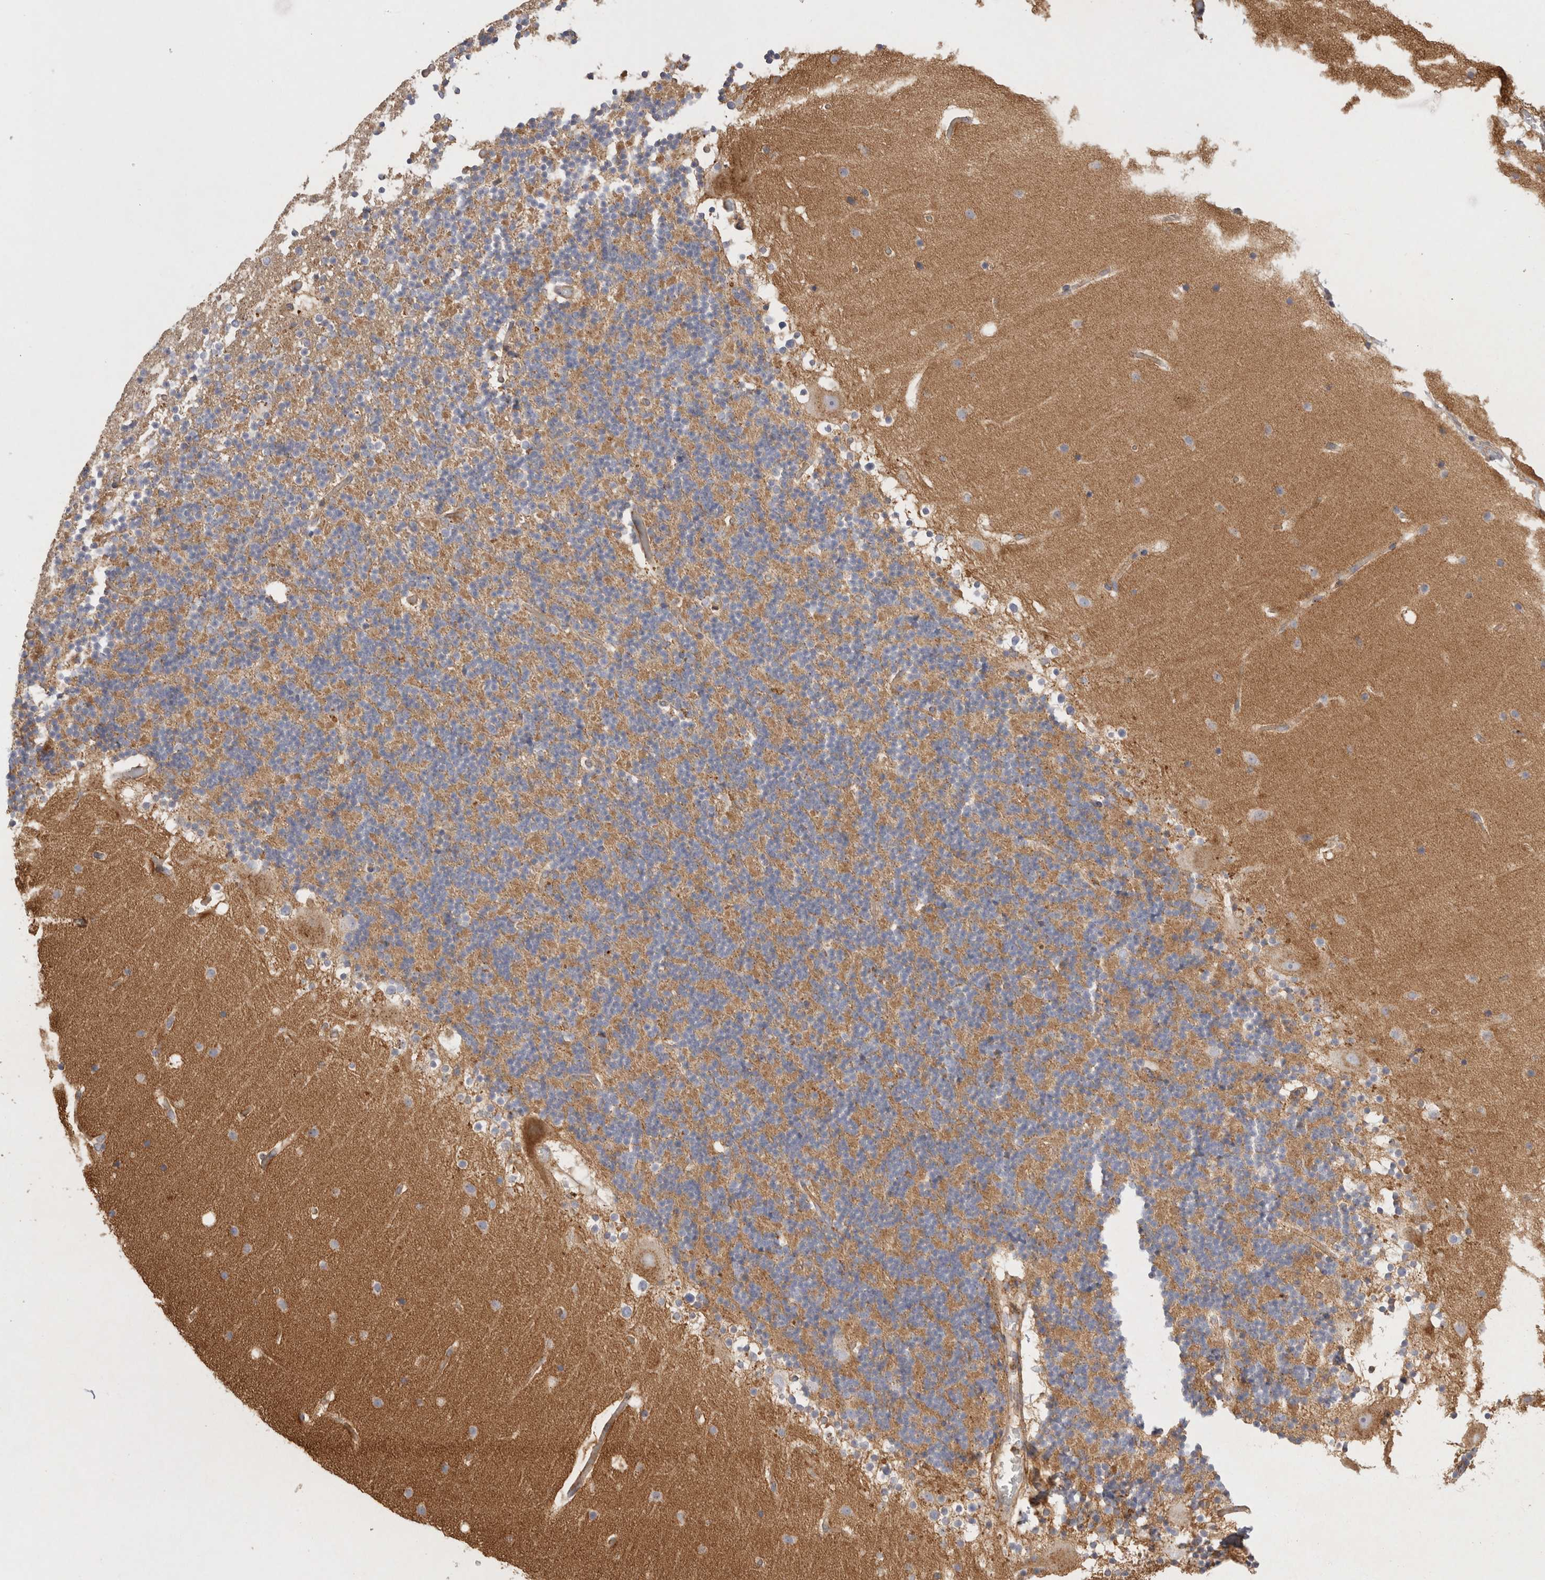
{"staining": {"intensity": "weak", "quantity": ">75%", "location": "cytoplasmic/membranous"}, "tissue": "cerebellum", "cell_type": "Cells in granular layer", "image_type": "normal", "snomed": [{"axis": "morphology", "description": "Normal tissue, NOS"}, {"axis": "topography", "description": "Cerebellum"}], "caption": "A low amount of weak cytoplasmic/membranous staining is identified in approximately >75% of cells in granular layer in normal cerebellum.", "gene": "CHMP6", "patient": {"sex": "male", "age": 57}}